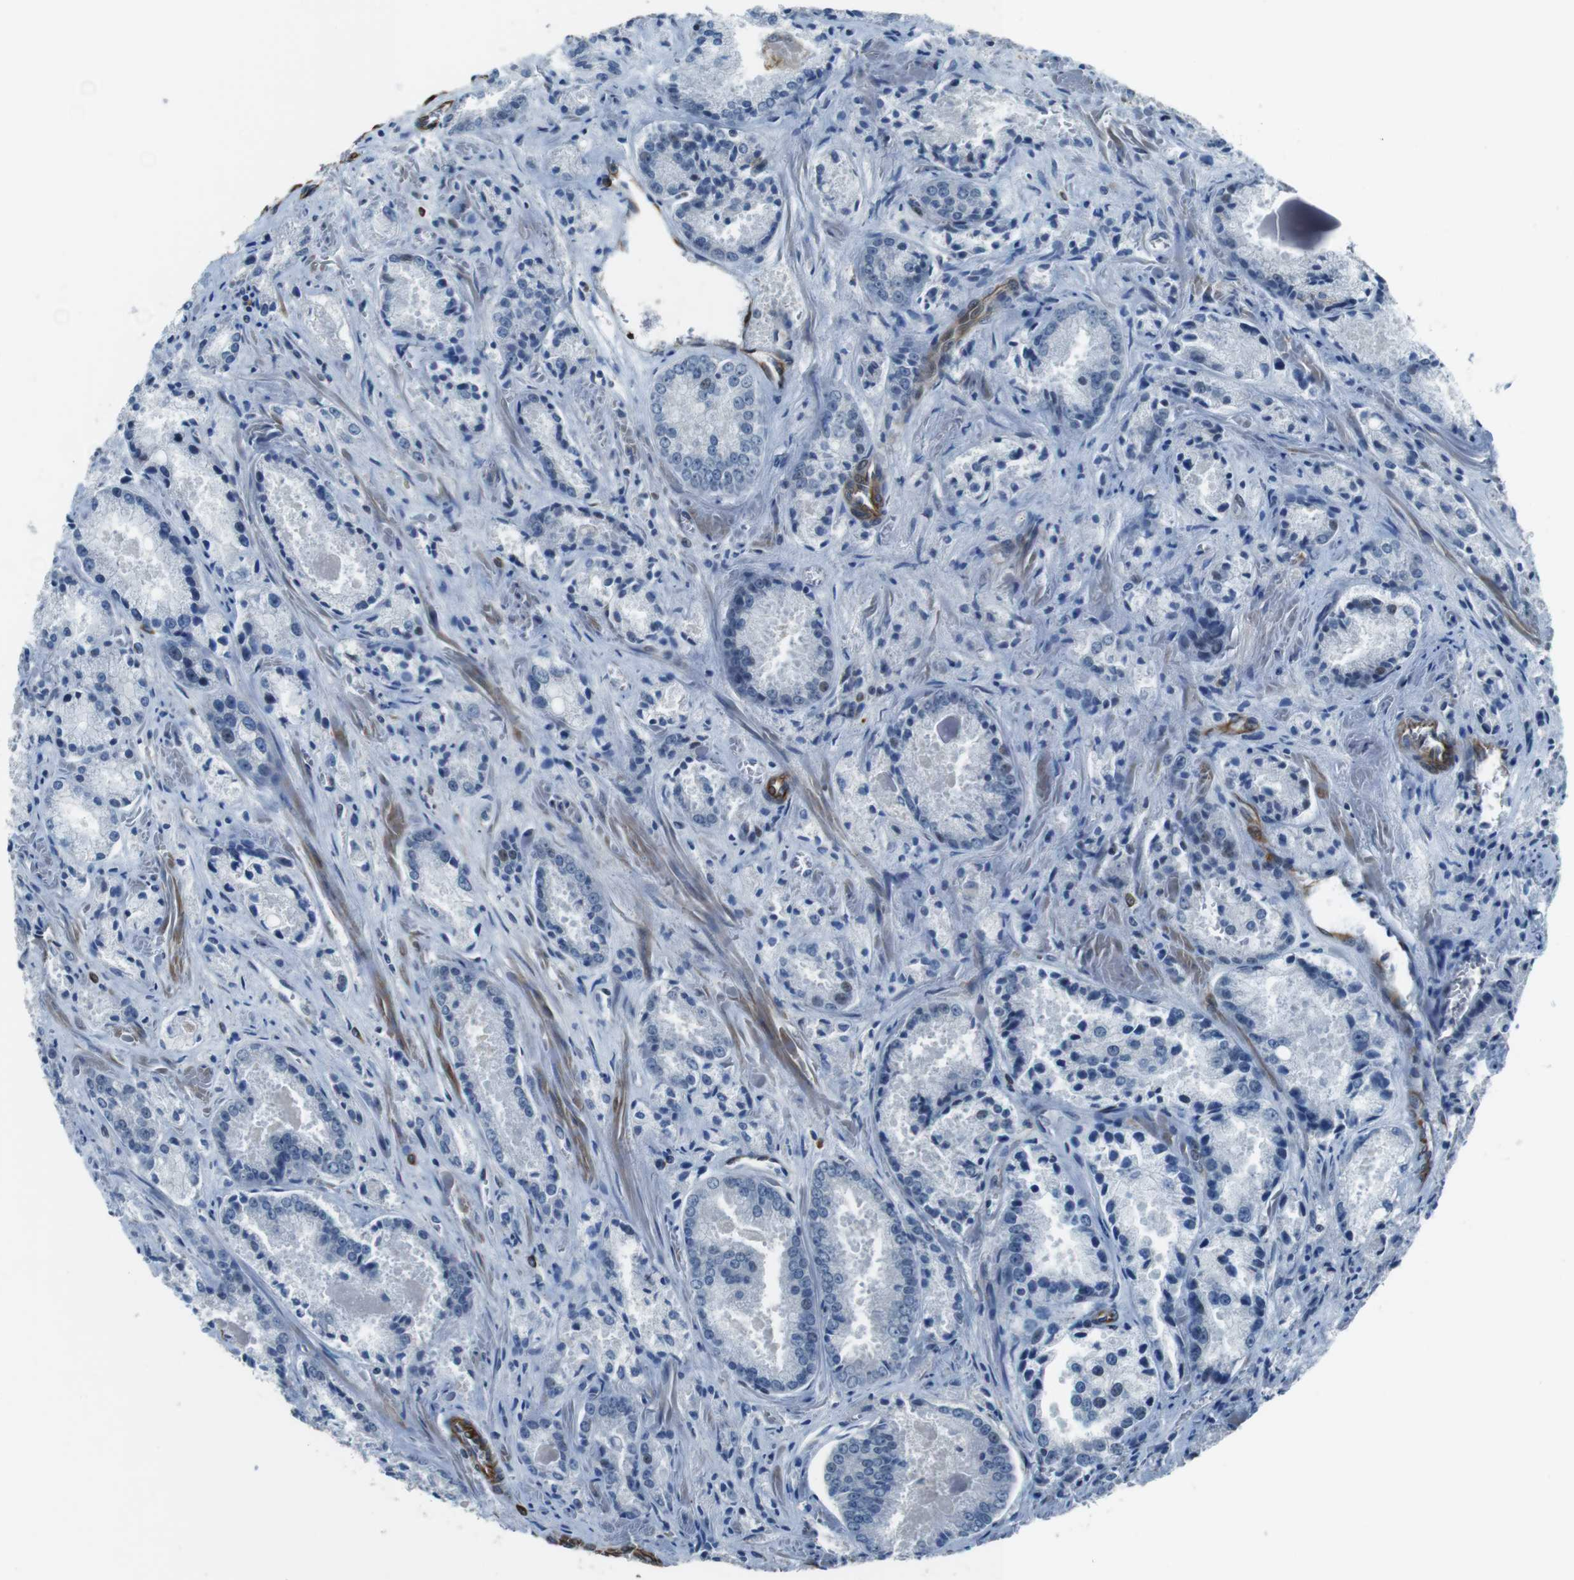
{"staining": {"intensity": "negative", "quantity": "none", "location": "none"}, "tissue": "prostate cancer", "cell_type": "Tumor cells", "image_type": "cancer", "snomed": [{"axis": "morphology", "description": "Adenocarcinoma, Low grade"}, {"axis": "topography", "description": "Prostate"}], "caption": "IHC of human low-grade adenocarcinoma (prostate) shows no expression in tumor cells.", "gene": "LRRC49", "patient": {"sex": "male", "age": 64}}